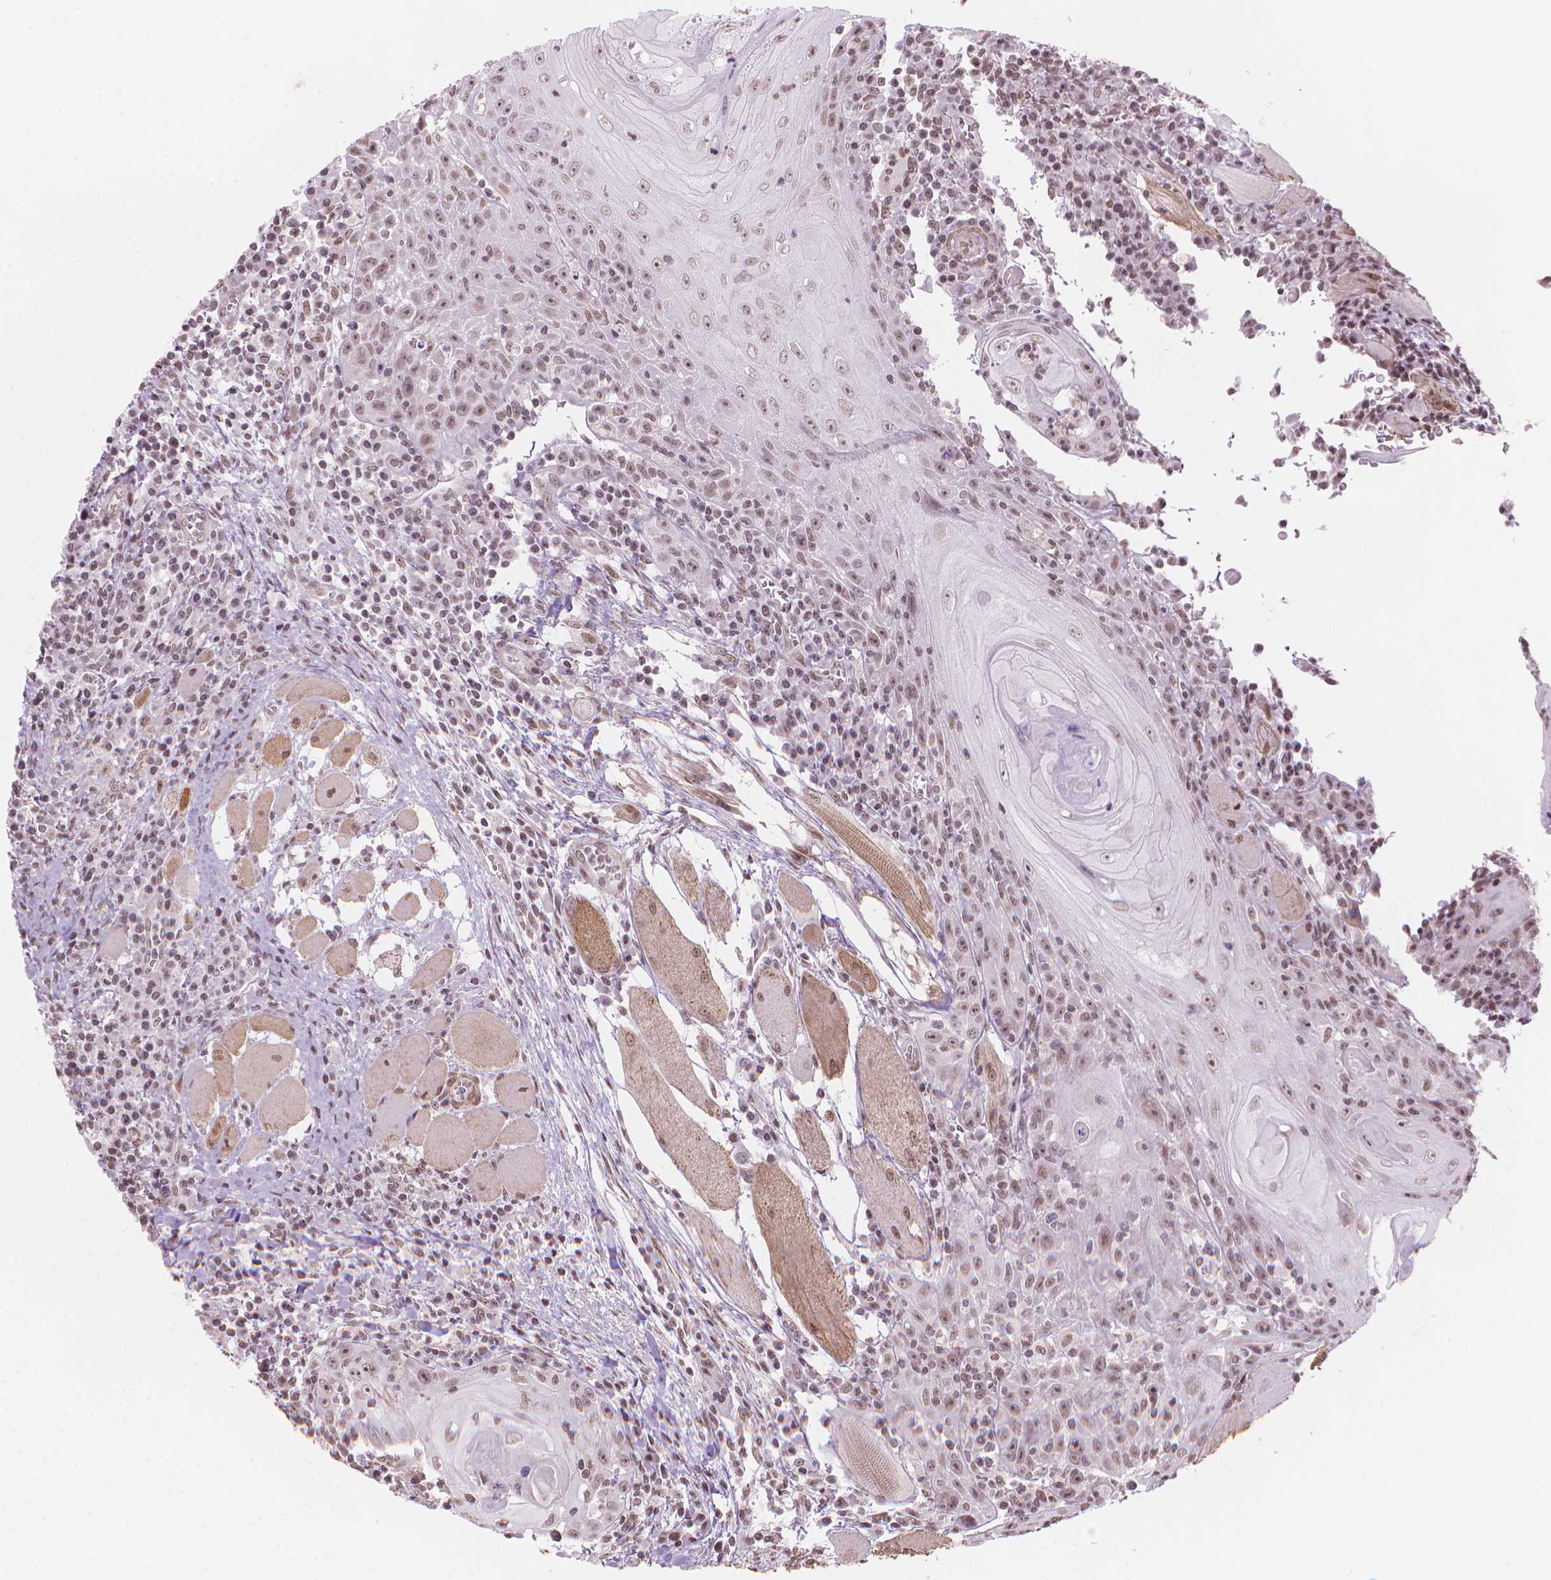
{"staining": {"intensity": "weak", "quantity": ">75%", "location": "nuclear"}, "tissue": "head and neck cancer", "cell_type": "Tumor cells", "image_type": "cancer", "snomed": [{"axis": "morphology", "description": "Normal tissue, NOS"}, {"axis": "morphology", "description": "Squamous cell carcinoma, NOS"}, {"axis": "topography", "description": "Oral tissue"}, {"axis": "topography", "description": "Head-Neck"}], "caption": "This histopathology image exhibits IHC staining of human head and neck cancer, with low weak nuclear positivity in about >75% of tumor cells.", "gene": "HOXD4", "patient": {"sex": "male", "age": 52}}